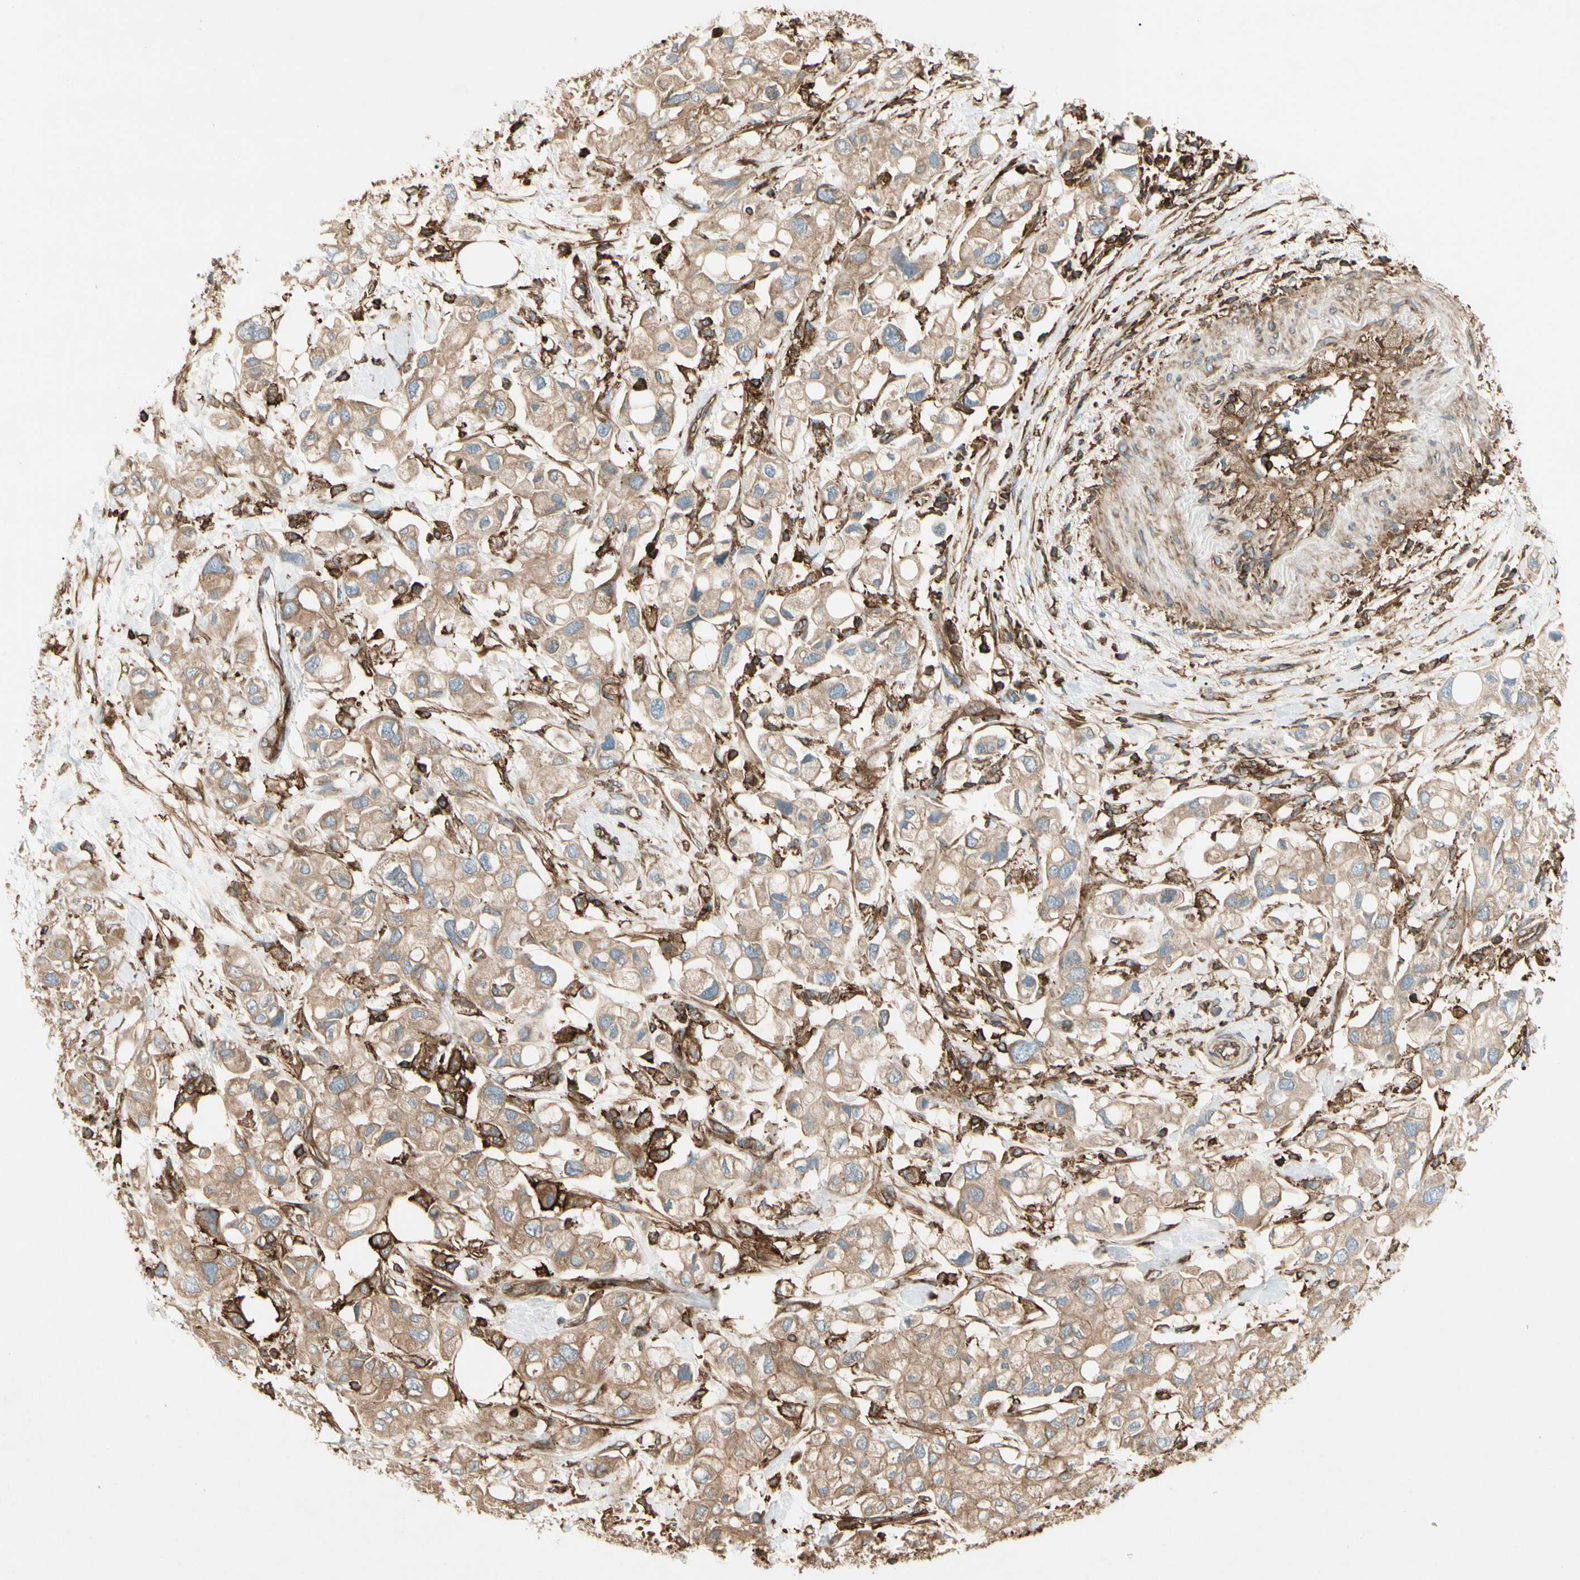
{"staining": {"intensity": "moderate", "quantity": ">75%", "location": "cytoplasmic/membranous"}, "tissue": "pancreatic cancer", "cell_type": "Tumor cells", "image_type": "cancer", "snomed": [{"axis": "morphology", "description": "Adenocarcinoma, NOS"}, {"axis": "topography", "description": "Pancreas"}], "caption": "Tumor cells demonstrate medium levels of moderate cytoplasmic/membranous positivity in approximately >75% of cells in human pancreatic cancer (adenocarcinoma).", "gene": "ARPC2", "patient": {"sex": "female", "age": 56}}